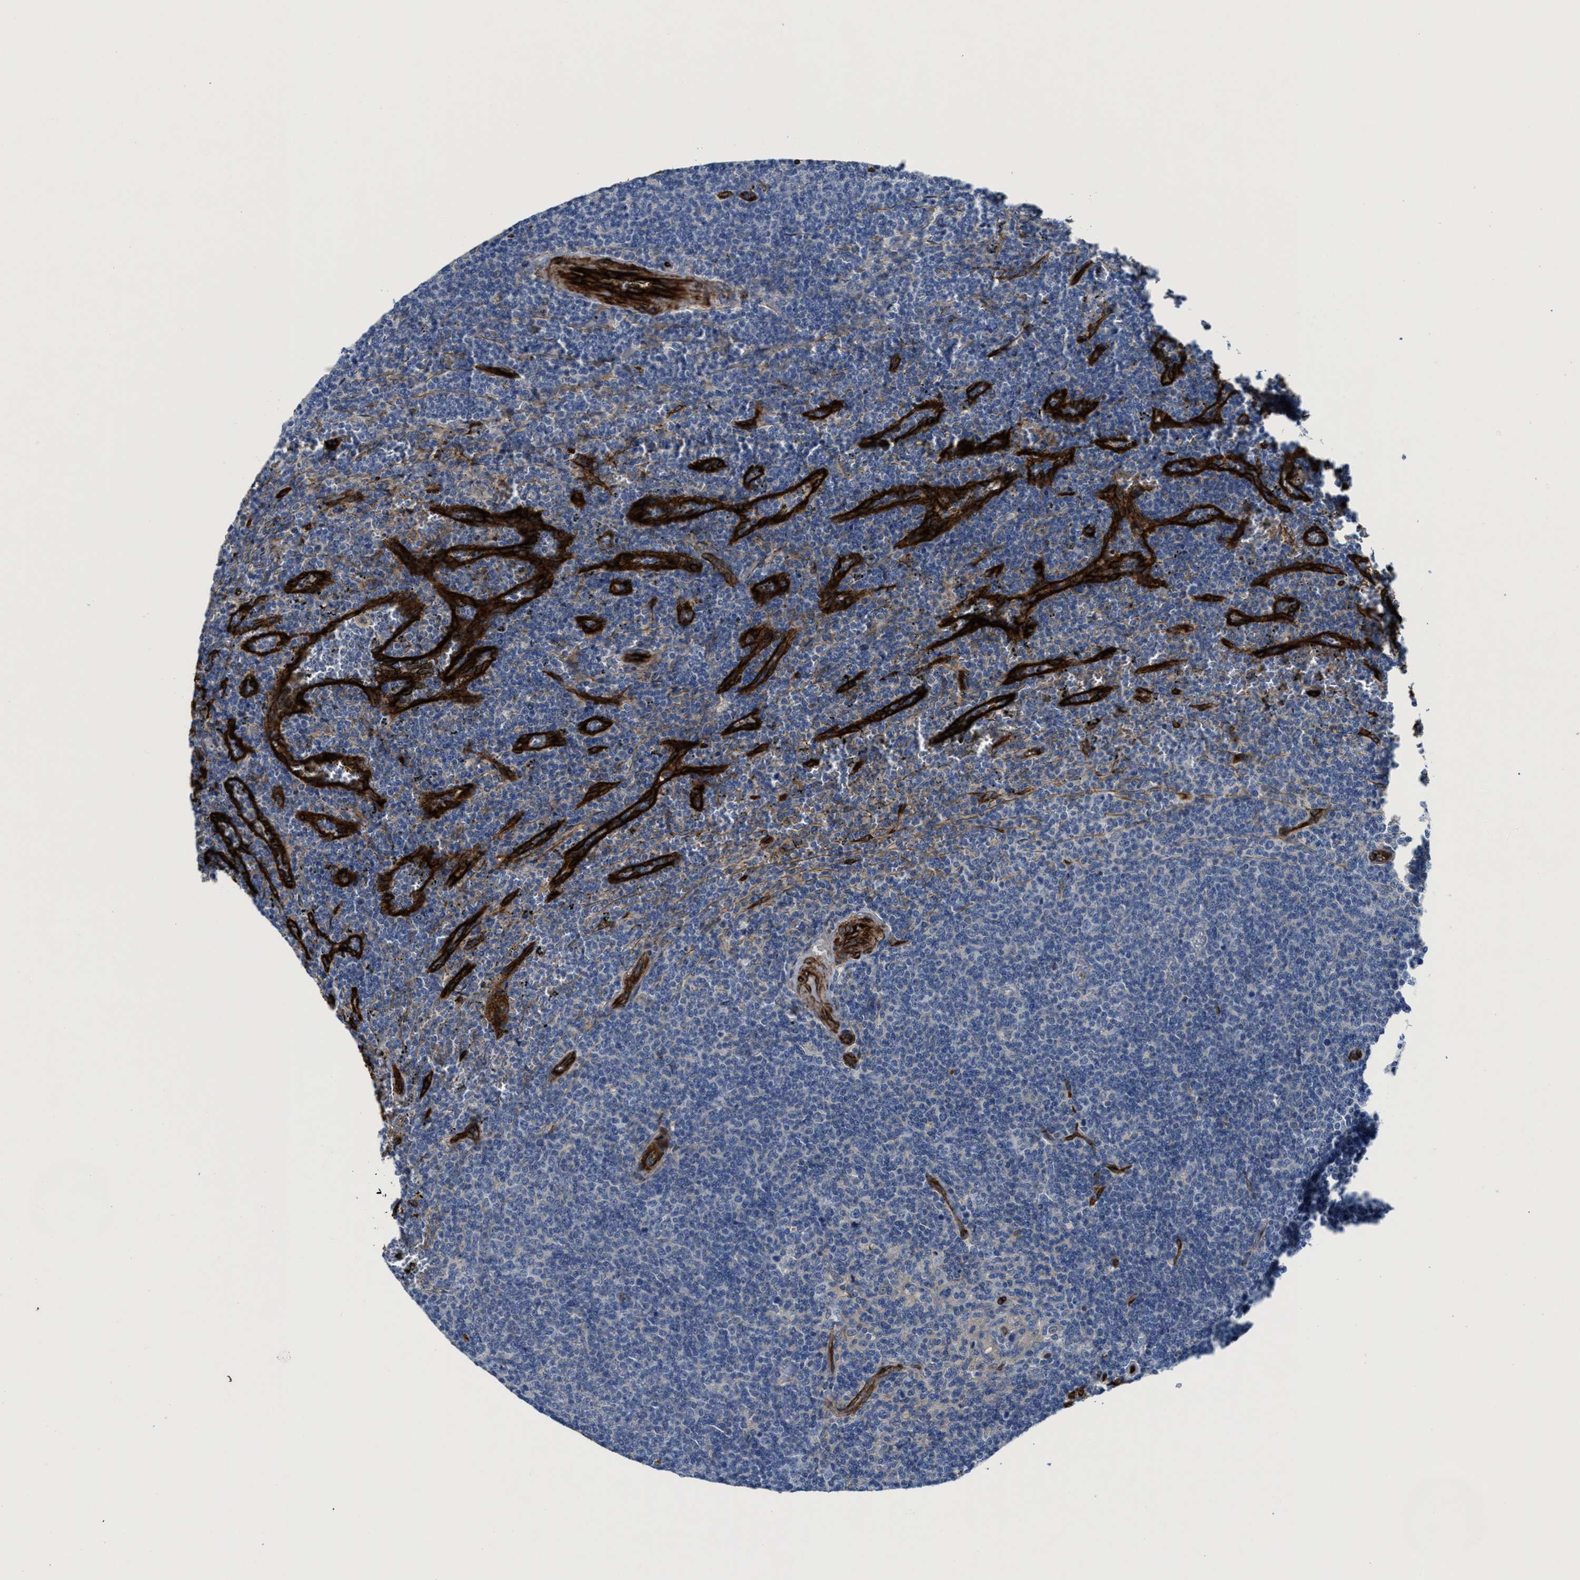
{"staining": {"intensity": "negative", "quantity": "none", "location": "none"}, "tissue": "lymphoma", "cell_type": "Tumor cells", "image_type": "cancer", "snomed": [{"axis": "morphology", "description": "Malignant lymphoma, non-Hodgkin's type, Low grade"}, {"axis": "topography", "description": "Spleen"}], "caption": "Immunohistochemical staining of human lymphoma demonstrates no significant expression in tumor cells.", "gene": "NAB1", "patient": {"sex": "female", "age": 50}}